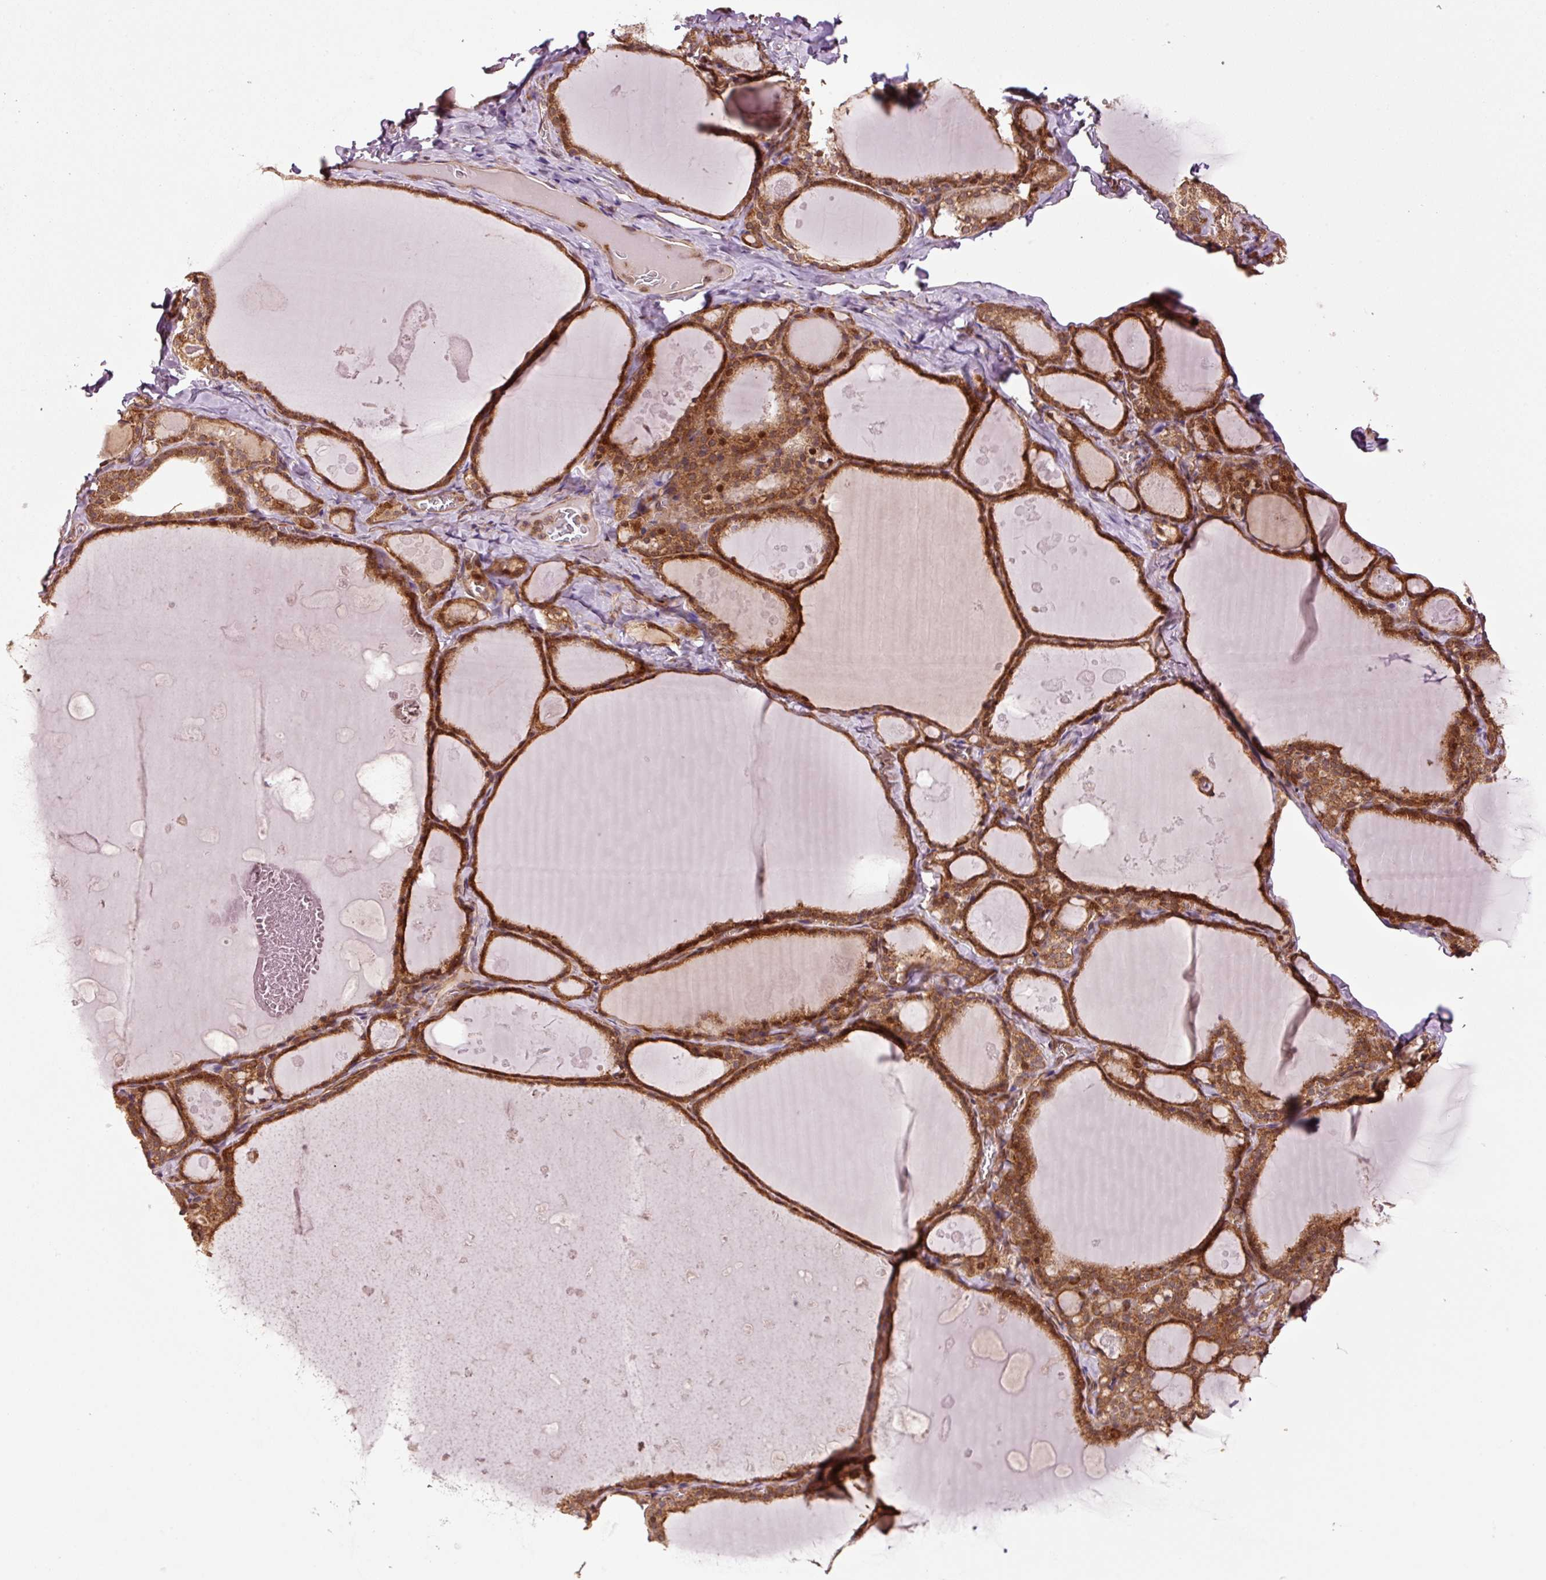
{"staining": {"intensity": "strong", "quantity": ">75%", "location": "cytoplasmic/membranous,nuclear"}, "tissue": "thyroid gland", "cell_type": "Glandular cells", "image_type": "normal", "snomed": [{"axis": "morphology", "description": "Normal tissue, NOS"}, {"axis": "topography", "description": "Thyroid gland"}], "caption": "This histopathology image exhibits IHC staining of normal human thyroid gland, with high strong cytoplasmic/membranous,nuclear expression in approximately >75% of glandular cells.", "gene": "OXER1", "patient": {"sex": "male", "age": 56}}